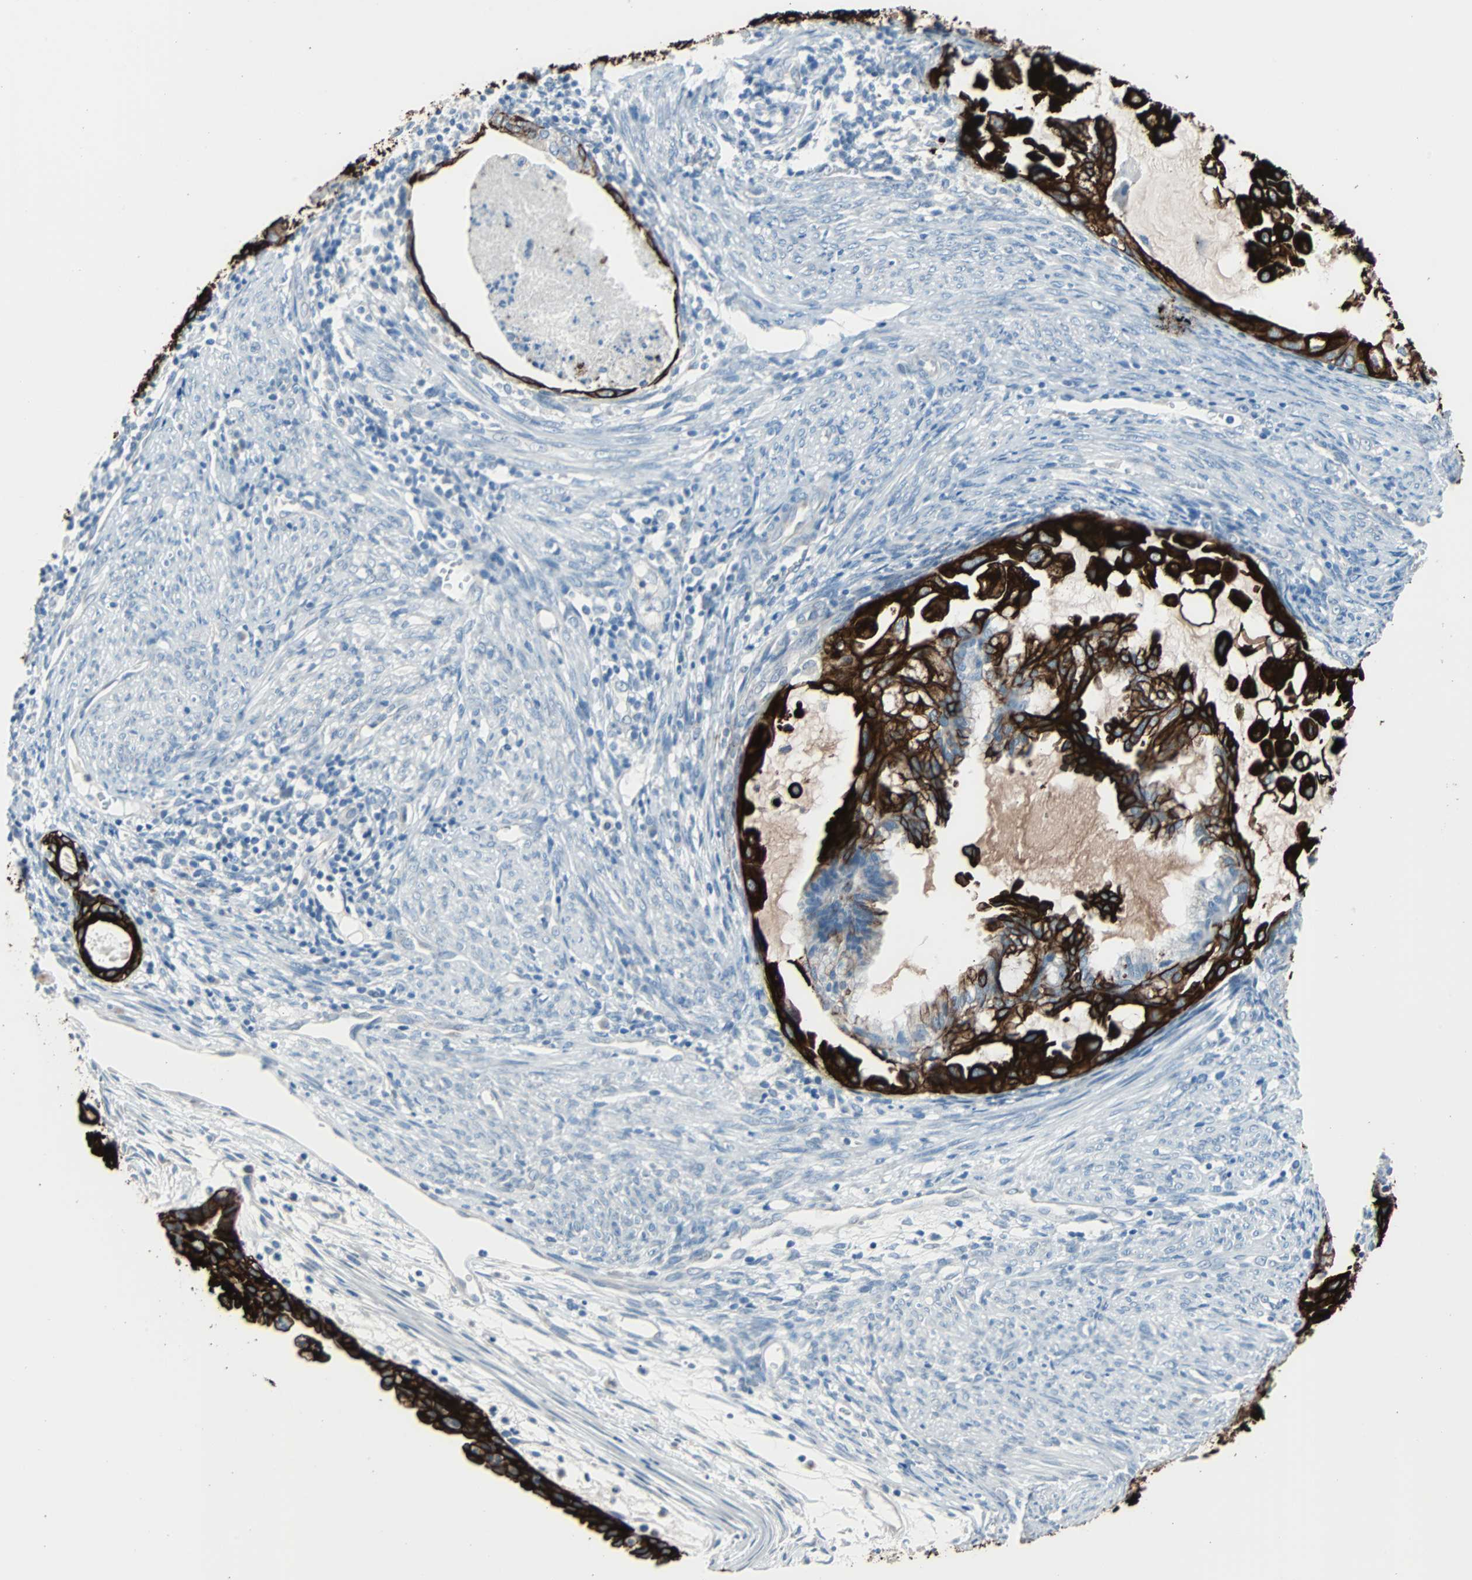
{"staining": {"intensity": "strong", "quantity": ">75%", "location": "cytoplasmic/membranous"}, "tissue": "cervical cancer", "cell_type": "Tumor cells", "image_type": "cancer", "snomed": [{"axis": "morphology", "description": "Normal tissue, NOS"}, {"axis": "morphology", "description": "Adenocarcinoma, NOS"}, {"axis": "topography", "description": "Cervix"}, {"axis": "topography", "description": "Endometrium"}], "caption": "Brown immunohistochemical staining in human cervical cancer displays strong cytoplasmic/membranous staining in about >75% of tumor cells.", "gene": "KRT7", "patient": {"sex": "female", "age": 86}}